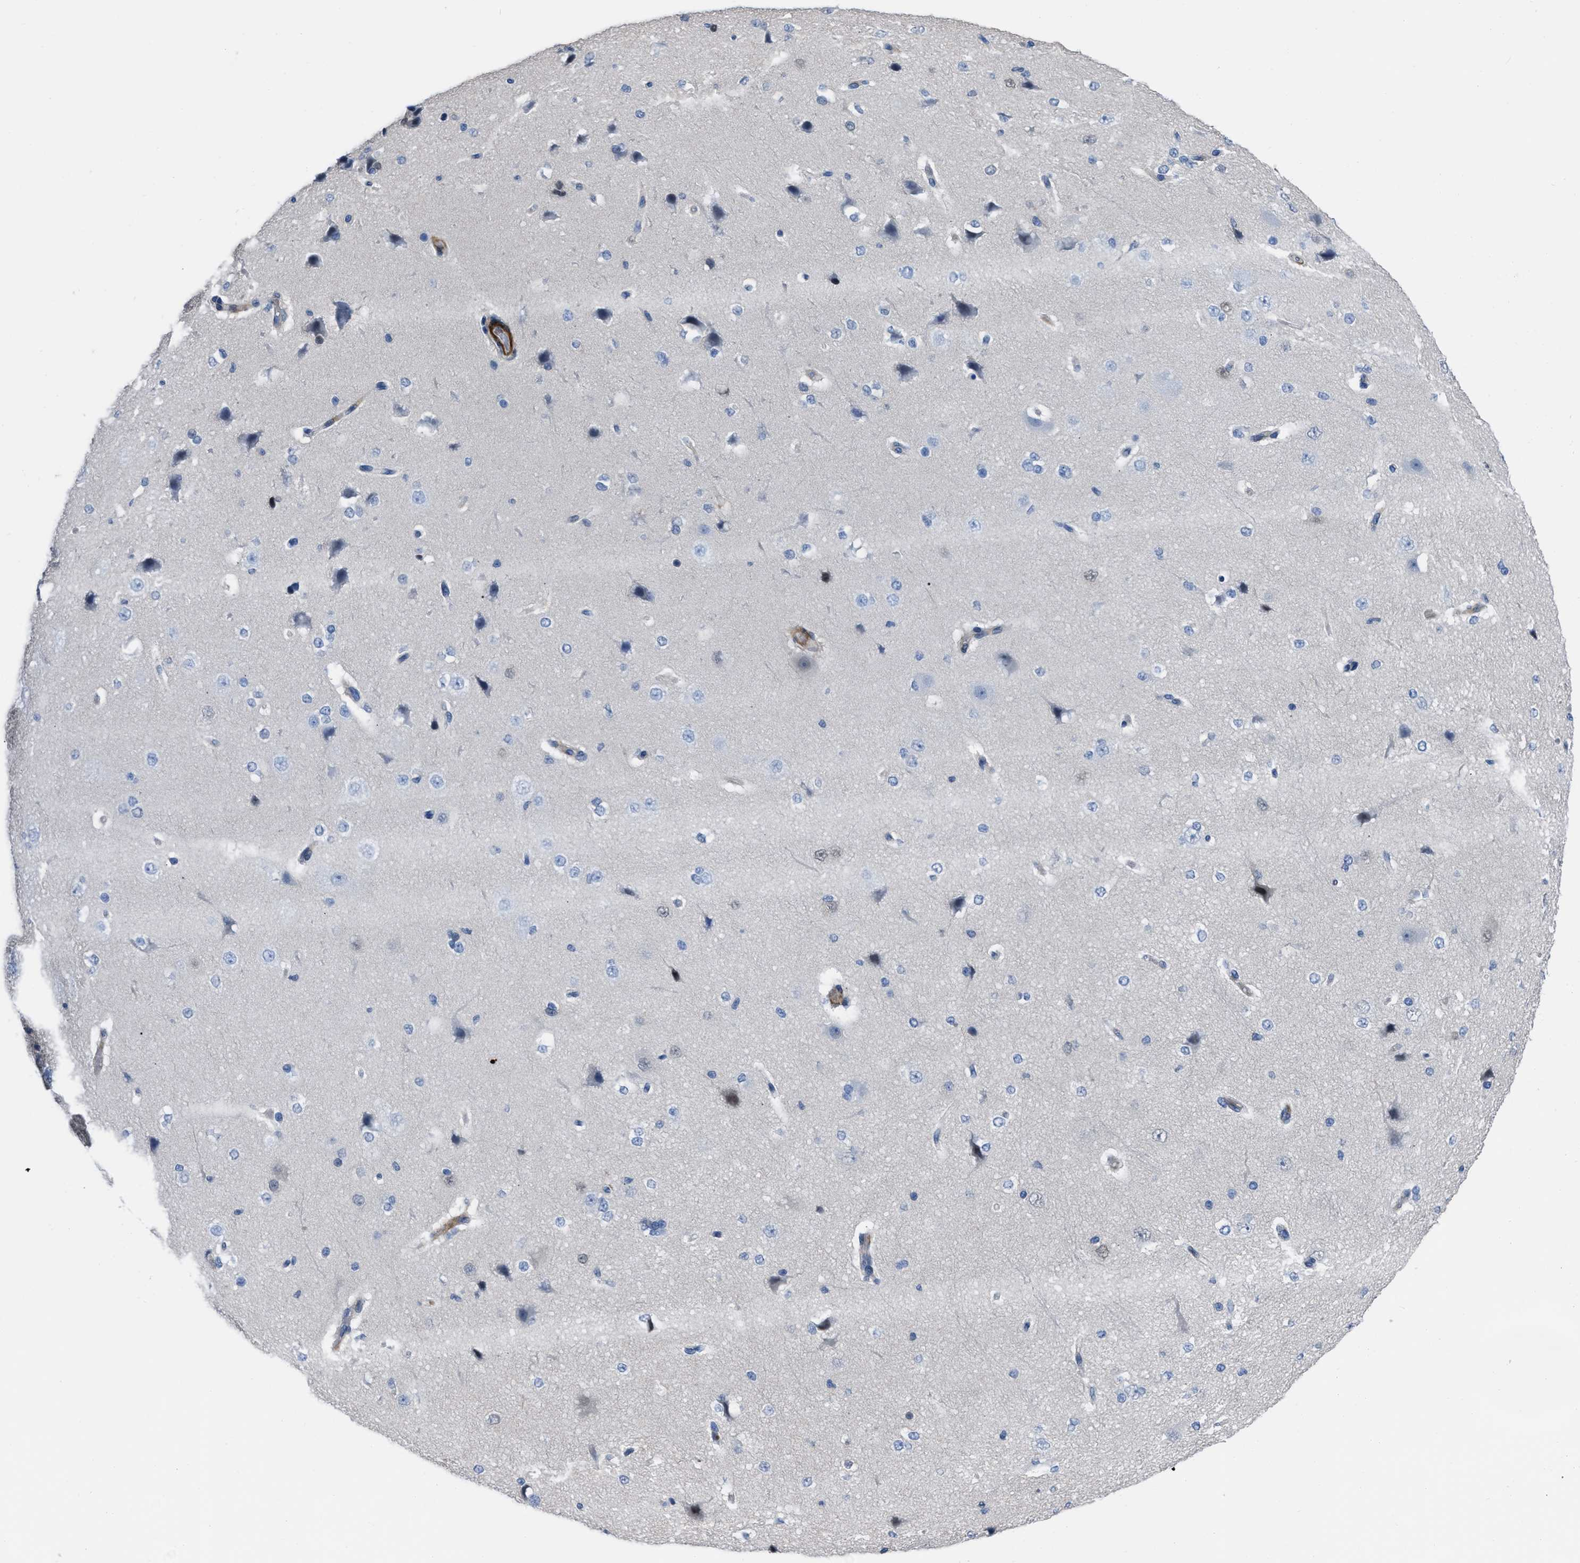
{"staining": {"intensity": "strong", "quantity": "25%-75%", "location": "cytoplasmic/membranous"}, "tissue": "cerebral cortex", "cell_type": "Endothelial cells", "image_type": "normal", "snomed": [{"axis": "morphology", "description": "Normal tissue, NOS"}, {"axis": "morphology", "description": "Developmental malformation"}, {"axis": "topography", "description": "Cerebral cortex"}], "caption": "IHC of normal cerebral cortex shows high levels of strong cytoplasmic/membranous staining in approximately 25%-75% of endothelial cells.", "gene": "PRMT2", "patient": {"sex": "female", "age": 30}}